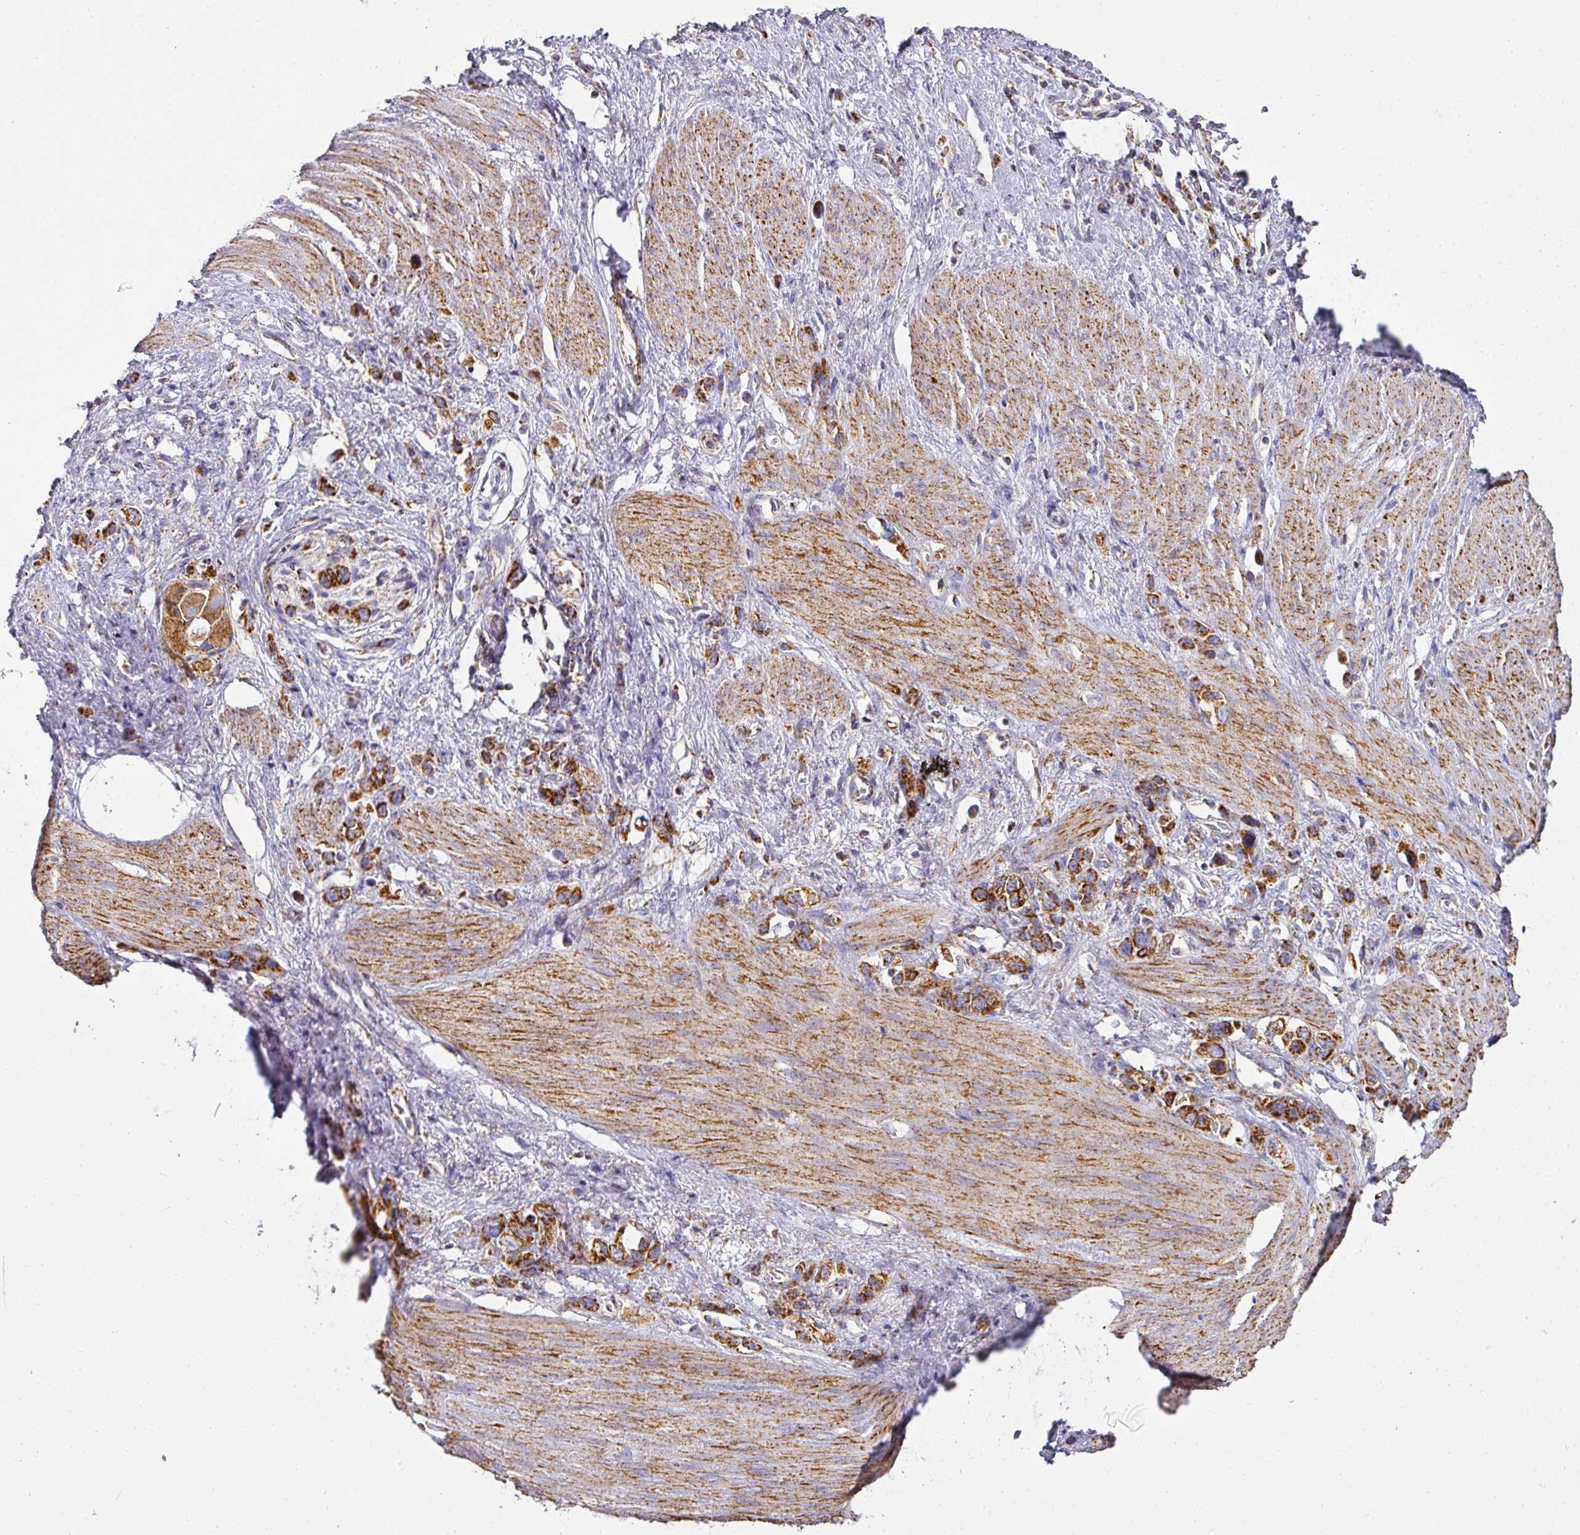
{"staining": {"intensity": "strong", "quantity": ">75%", "location": "cytoplasmic/membranous"}, "tissue": "stomach cancer", "cell_type": "Tumor cells", "image_type": "cancer", "snomed": [{"axis": "morphology", "description": "Adenocarcinoma, NOS"}, {"axis": "topography", "description": "Stomach"}], "caption": "A brown stain highlights strong cytoplasmic/membranous positivity of a protein in adenocarcinoma (stomach) tumor cells.", "gene": "UQCRFS1", "patient": {"sex": "female", "age": 65}}